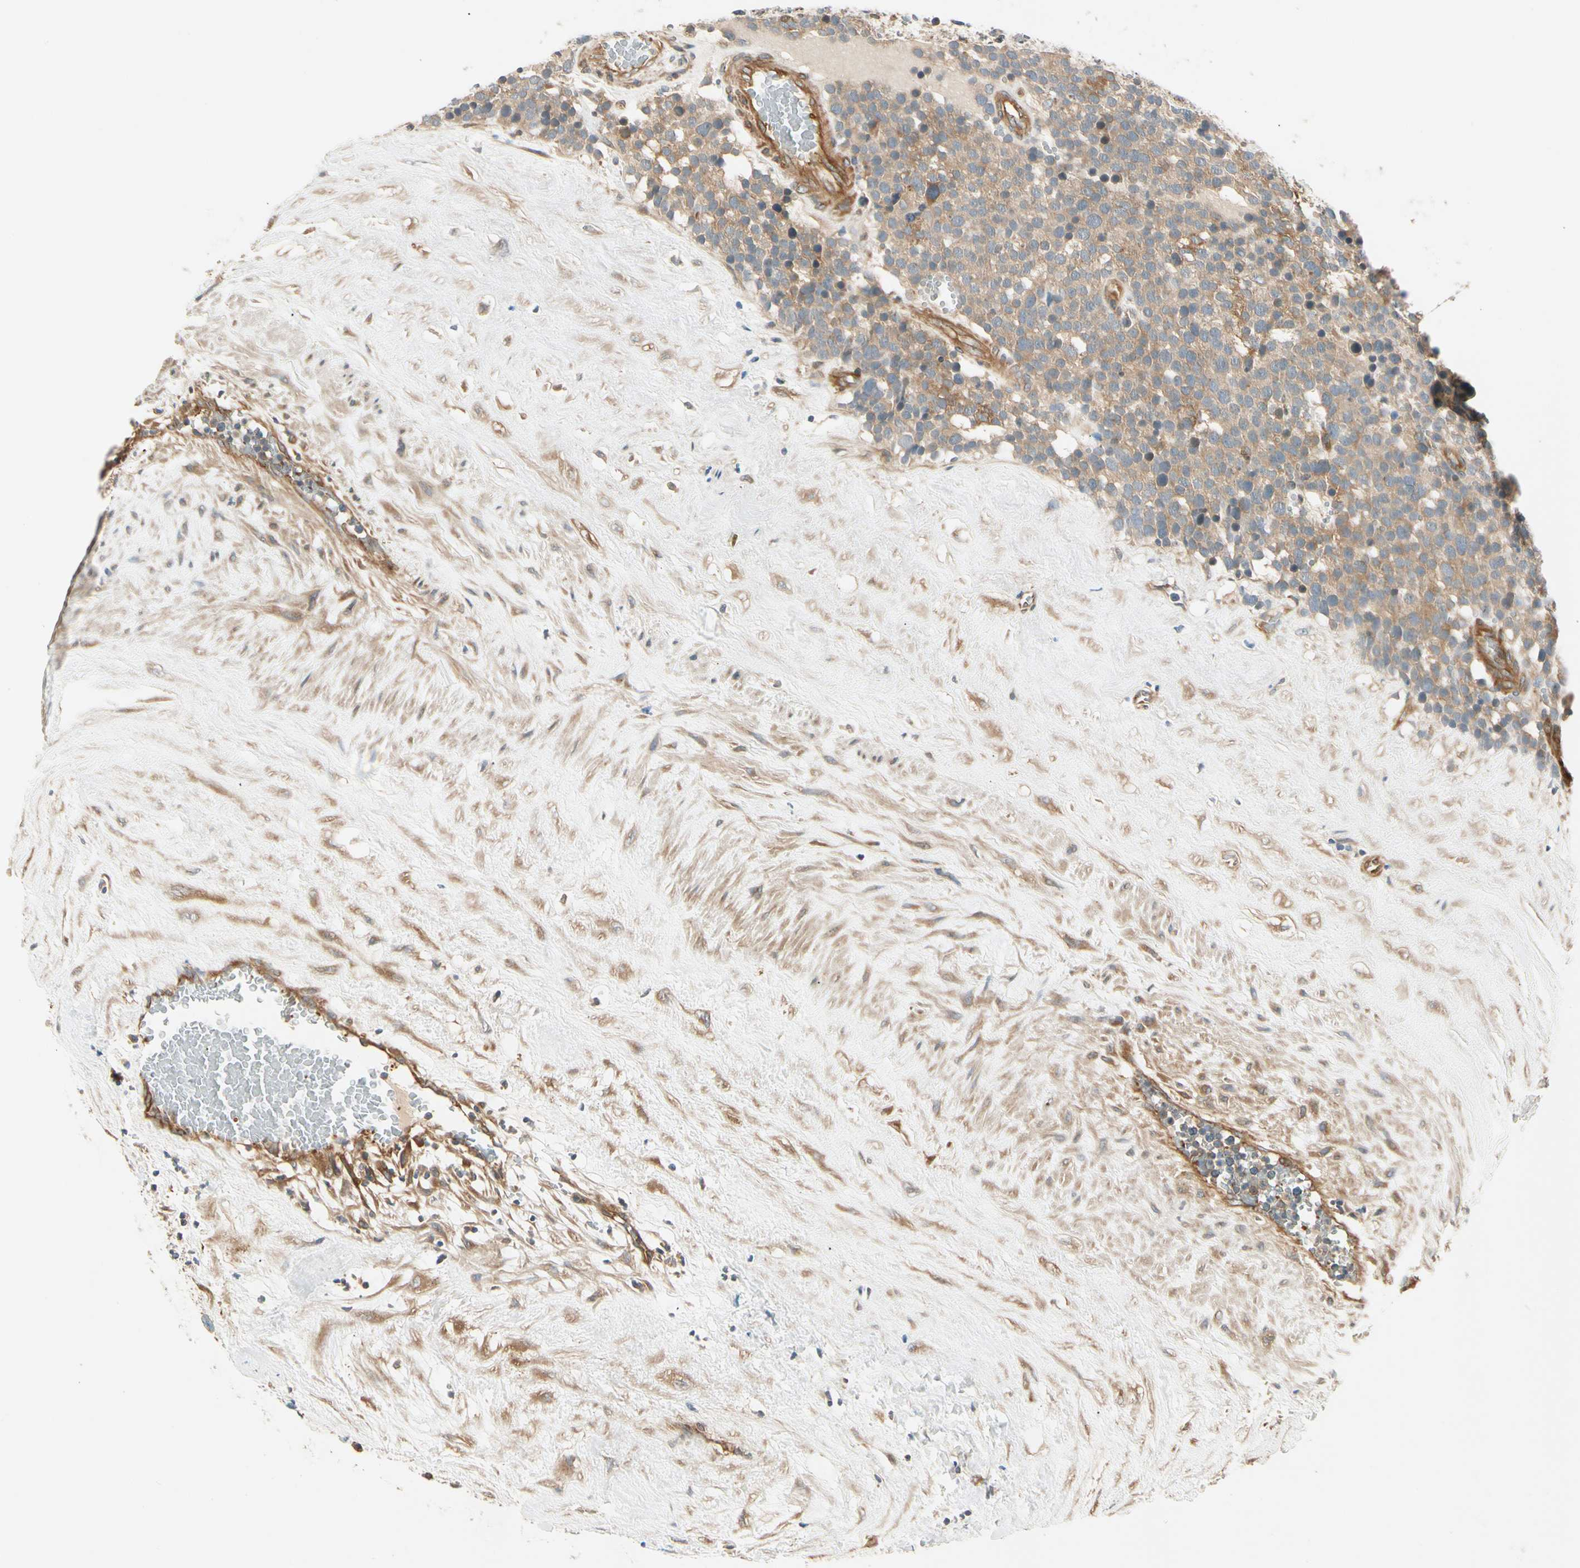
{"staining": {"intensity": "moderate", "quantity": ">75%", "location": "cytoplasmic/membranous"}, "tissue": "testis cancer", "cell_type": "Tumor cells", "image_type": "cancer", "snomed": [{"axis": "morphology", "description": "Seminoma, NOS"}, {"axis": "topography", "description": "Testis"}], "caption": "Approximately >75% of tumor cells in seminoma (testis) reveal moderate cytoplasmic/membranous protein staining as visualized by brown immunohistochemical staining.", "gene": "ROCK2", "patient": {"sex": "male", "age": 71}}